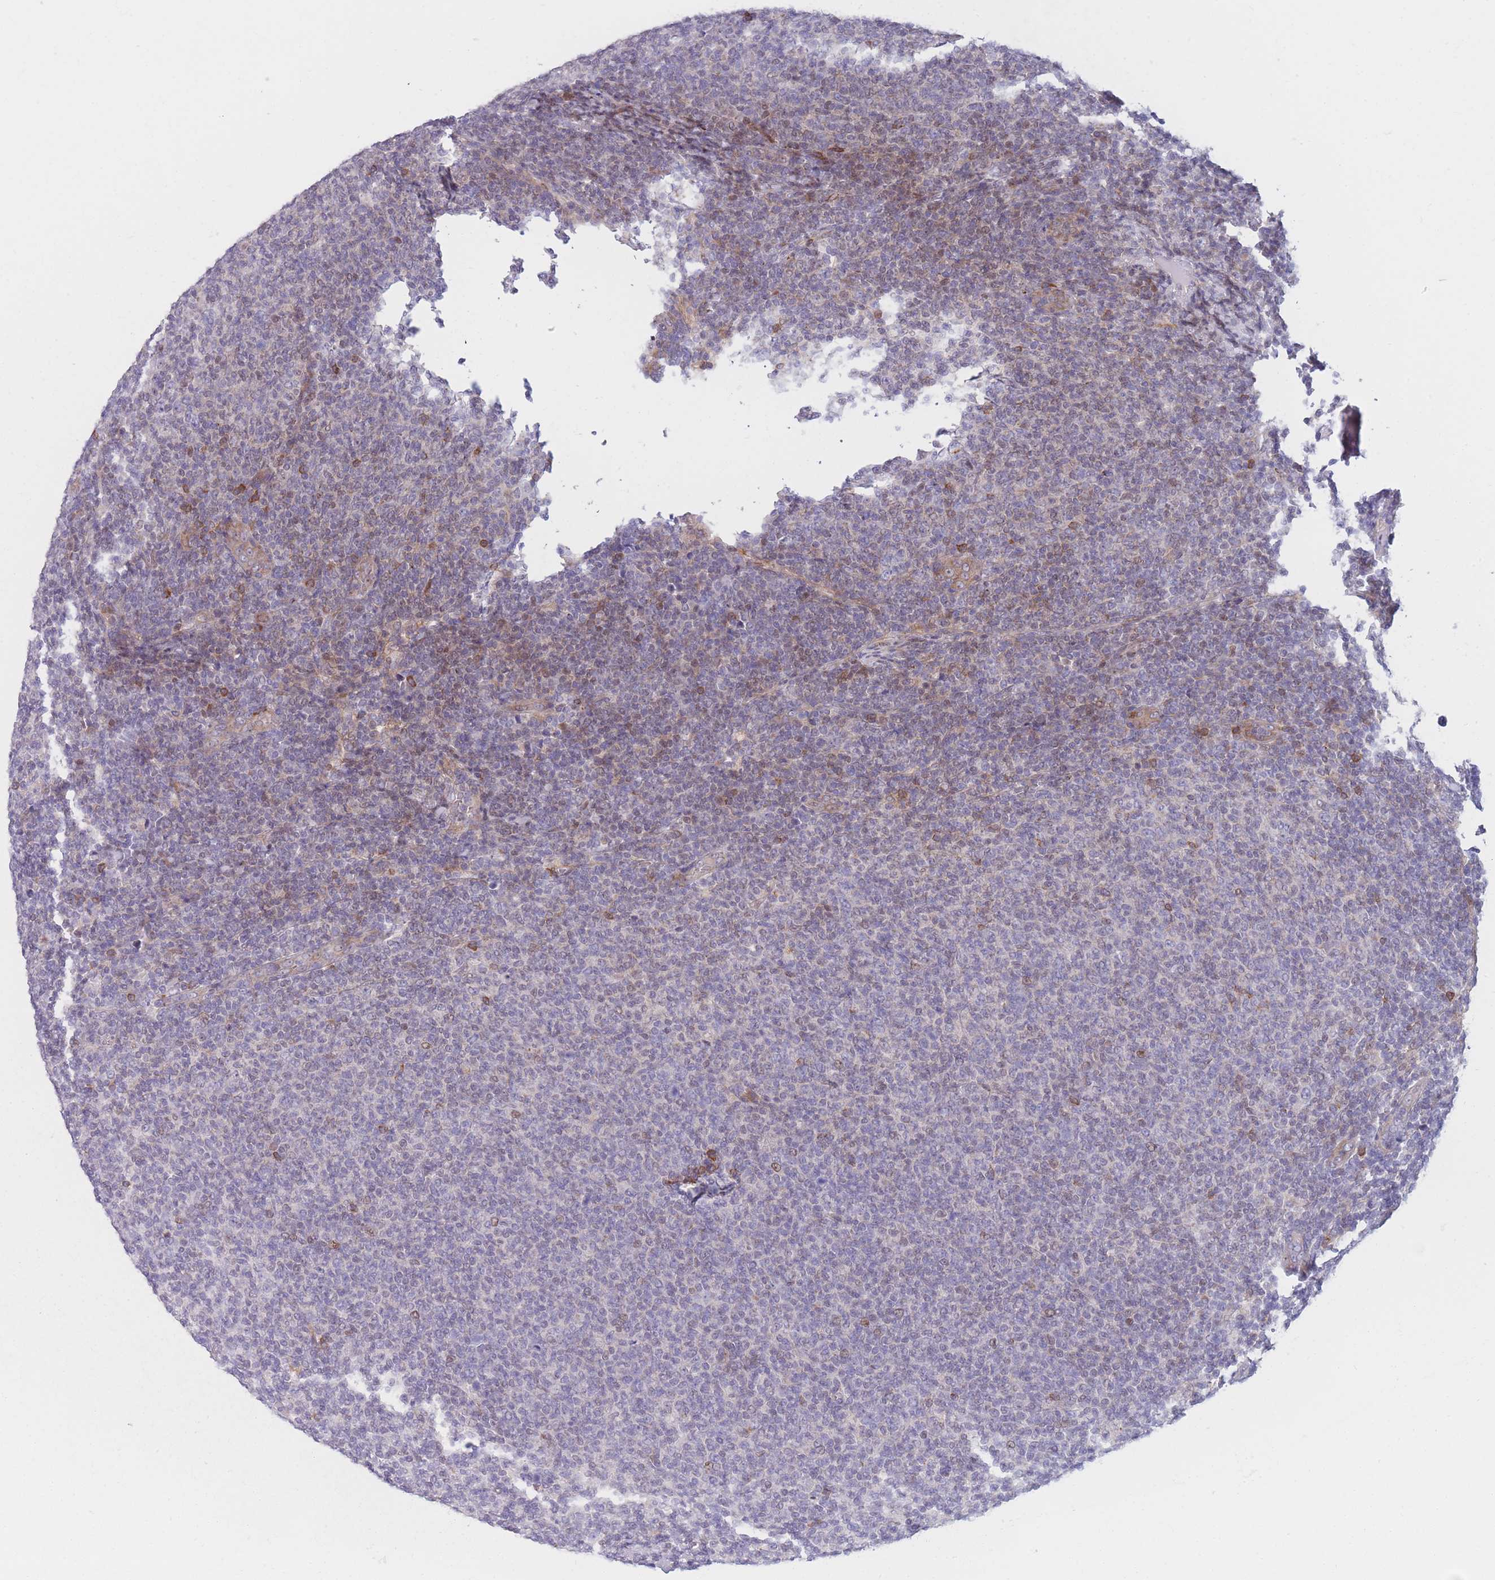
{"staining": {"intensity": "negative", "quantity": "none", "location": "none"}, "tissue": "lymphoma", "cell_type": "Tumor cells", "image_type": "cancer", "snomed": [{"axis": "morphology", "description": "Malignant lymphoma, non-Hodgkin's type, Low grade"}, {"axis": "topography", "description": "Lymph node"}], "caption": "This is an IHC micrograph of malignant lymphoma, non-Hodgkin's type (low-grade). There is no positivity in tumor cells.", "gene": "PDE4A", "patient": {"sex": "male", "age": 66}}